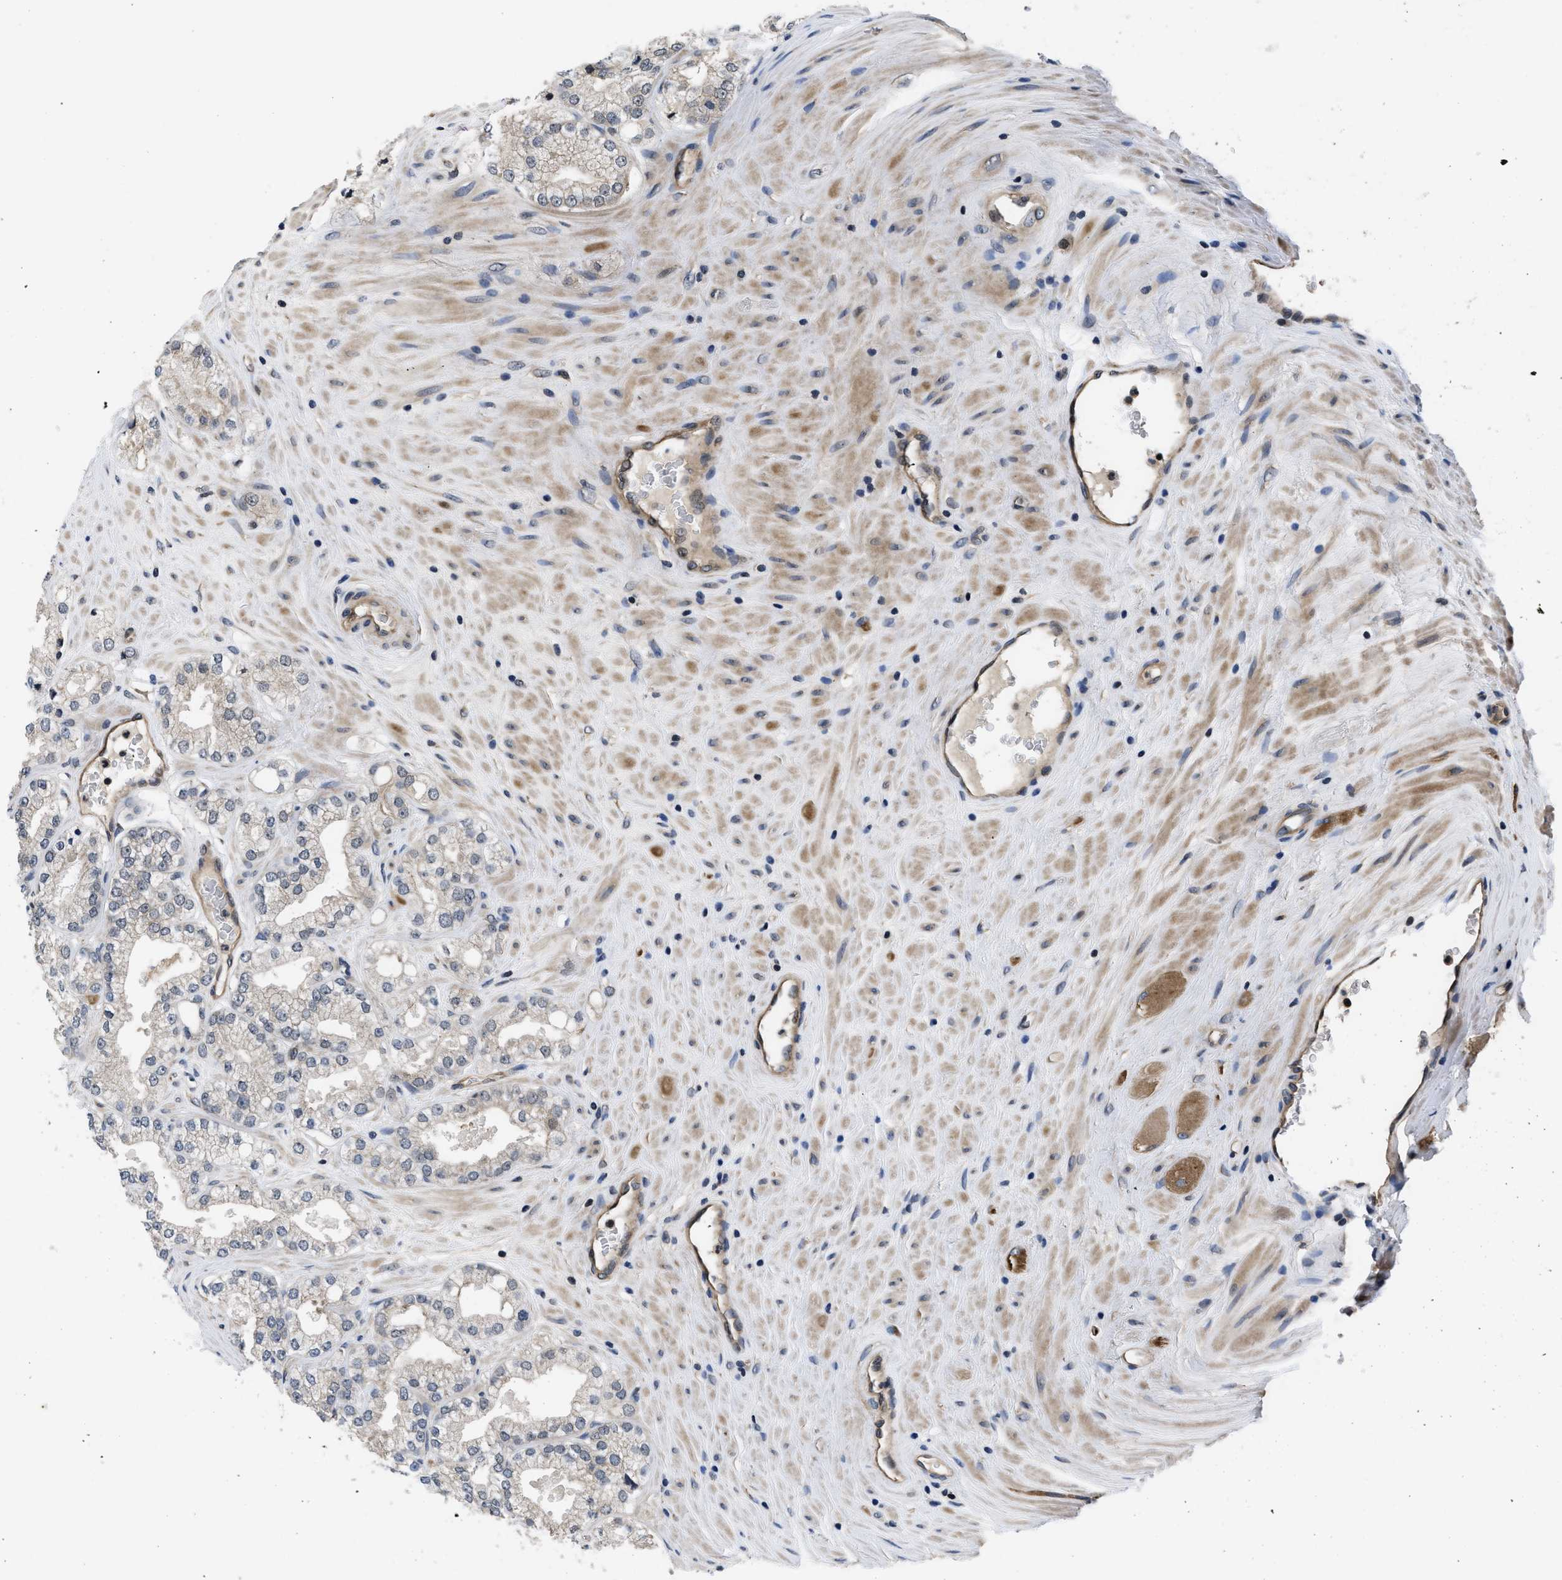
{"staining": {"intensity": "negative", "quantity": "none", "location": "none"}, "tissue": "prostate cancer", "cell_type": "Tumor cells", "image_type": "cancer", "snomed": [{"axis": "morphology", "description": "Adenocarcinoma, High grade"}, {"axis": "topography", "description": "Prostate"}], "caption": "Histopathology image shows no protein expression in tumor cells of prostate cancer (high-grade adenocarcinoma) tissue.", "gene": "DNAJC14", "patient": {"sex": "male", "age": 71}}